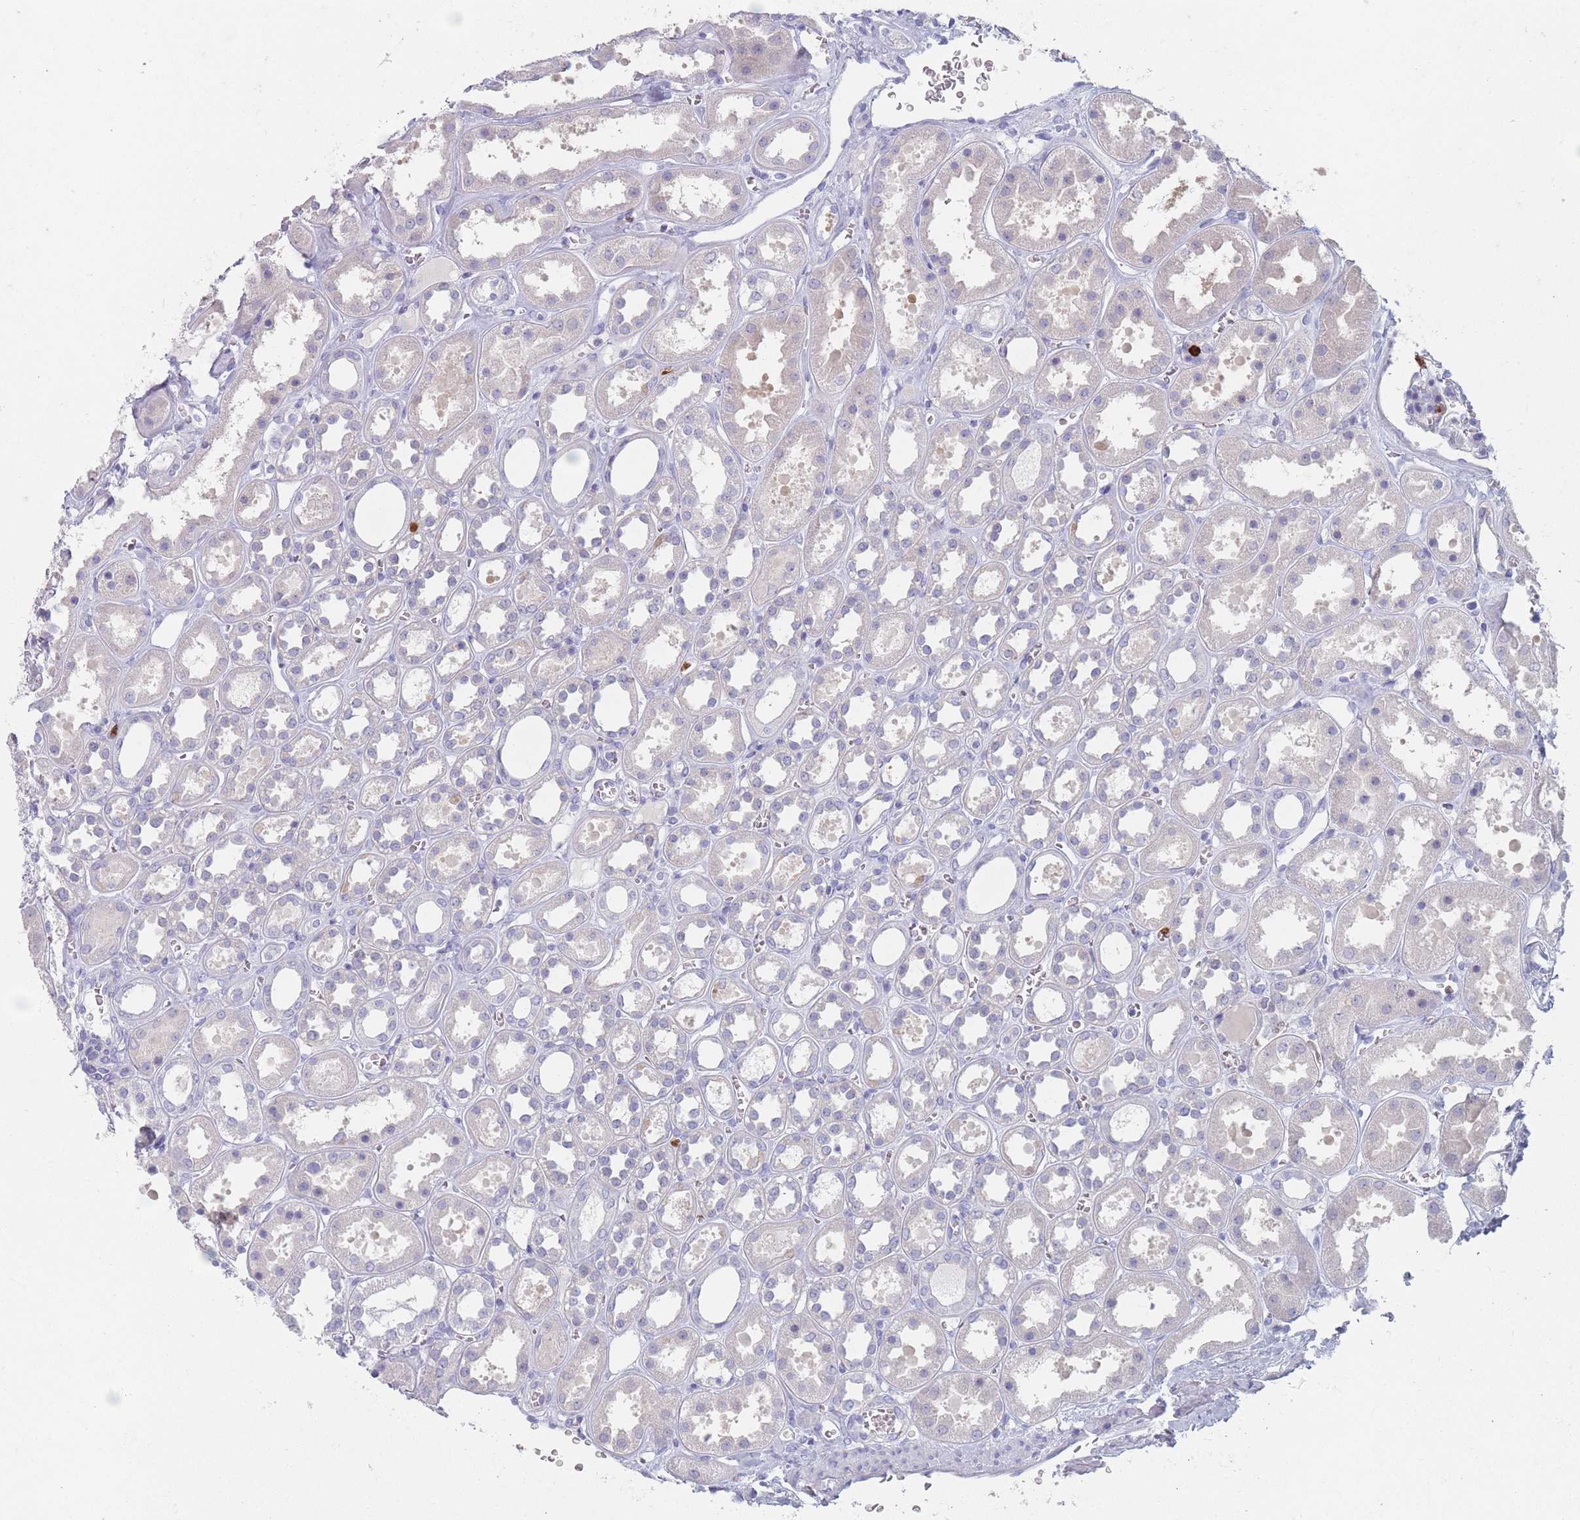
{"staining": {"intensity": "negative", "quantity": "none", "location": "none"}, "tissue": "kidney", "cell_type": "Cells in glomeruli", "image_type": "normal", "snomed": [{"axis": "morphology", "description": "Normal tissue, NOS"}, {"axis": "topography", "description": "Kidney"}], "caption": "Immunohistochemistry photomicrograph of benign human kidney stained for a protein (brown), which exhibits no expression in cells in glomeruli.", "gene": "ATP1A3", "patient": {"sex": "female", "age": 41}}